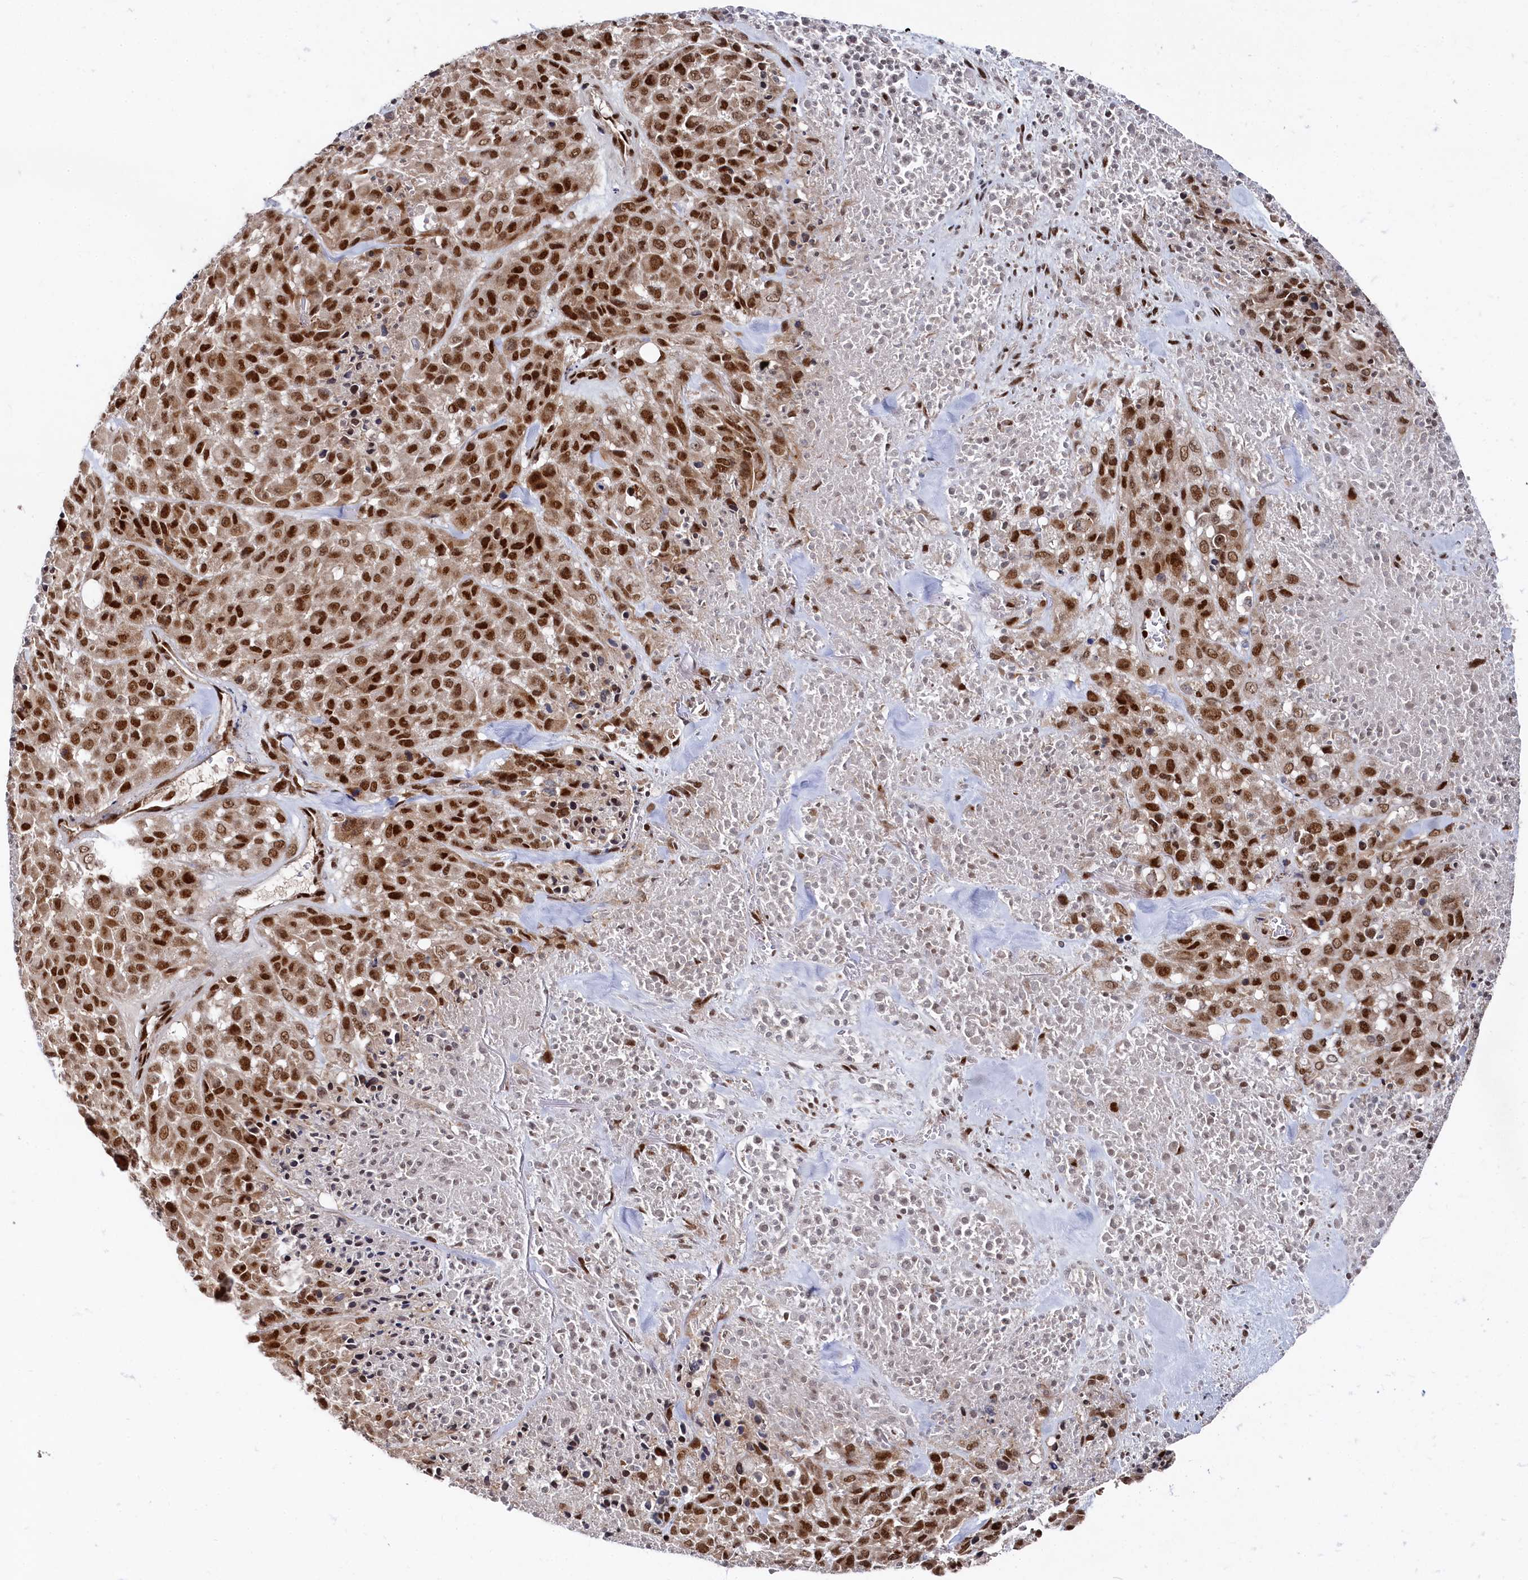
{"staining": {"intensity": "strong", "quantity": ">75%", "location": "nuclear"}, "tissue": "melanoma", "cell_type": "Tumor cells", "image_type": "cancer", "snomed": [{"axis": "morphology", "description": "Malignant melanoma, Metastatic site"}, {"axis": "topography", "description": "Skin"}], "caption": "About >75% of tumor cells in human melanoma reveal strong nuclear protein staining as visualized by brown immunohistochemical staining.", "gene": "BUB3", "patient": {"sex": "female", "age": 81}}